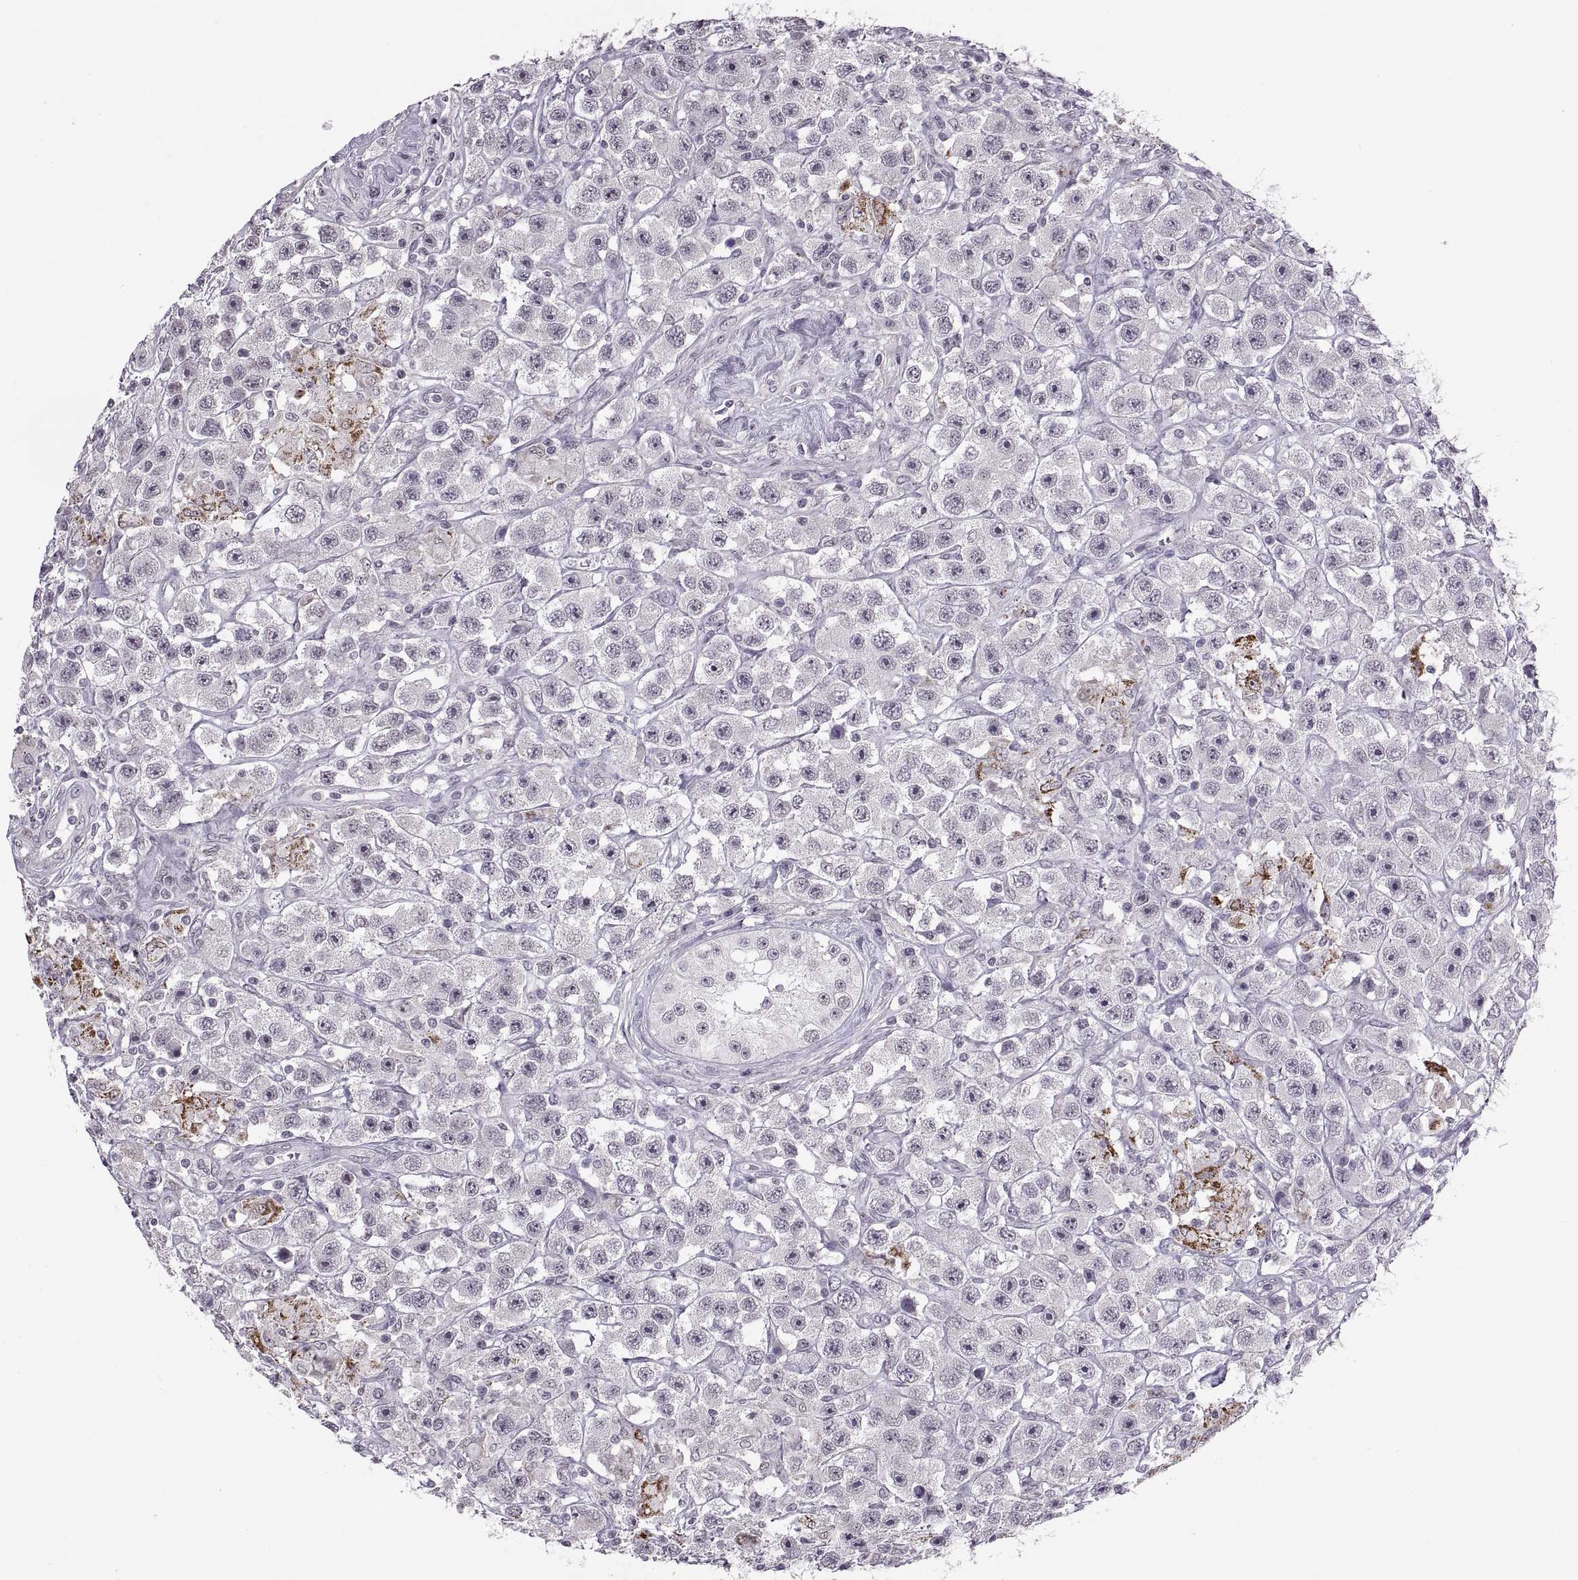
{"staining": {"intensity": "negative", "quantity": "none", "location": "none"}, "tissue": "testis cancer", "cell_type": "Tumor cells", "image_type": "cancer", "snomed": [{"axis": "morphology", "description": "Seminoma, NOS"}, {"axis": "topography", "description": "Testis"}], "caption": "Immunohistochemical staining of seminoma (testis) displays no significant expression in tumor cells. Brightfield microscopy of immunohistochemistry stained with DAB (brown) and hematoxylin (blue), captured at high magnification.", "gene": "OTP", "patient": {"sex": "male", "age": 45}}